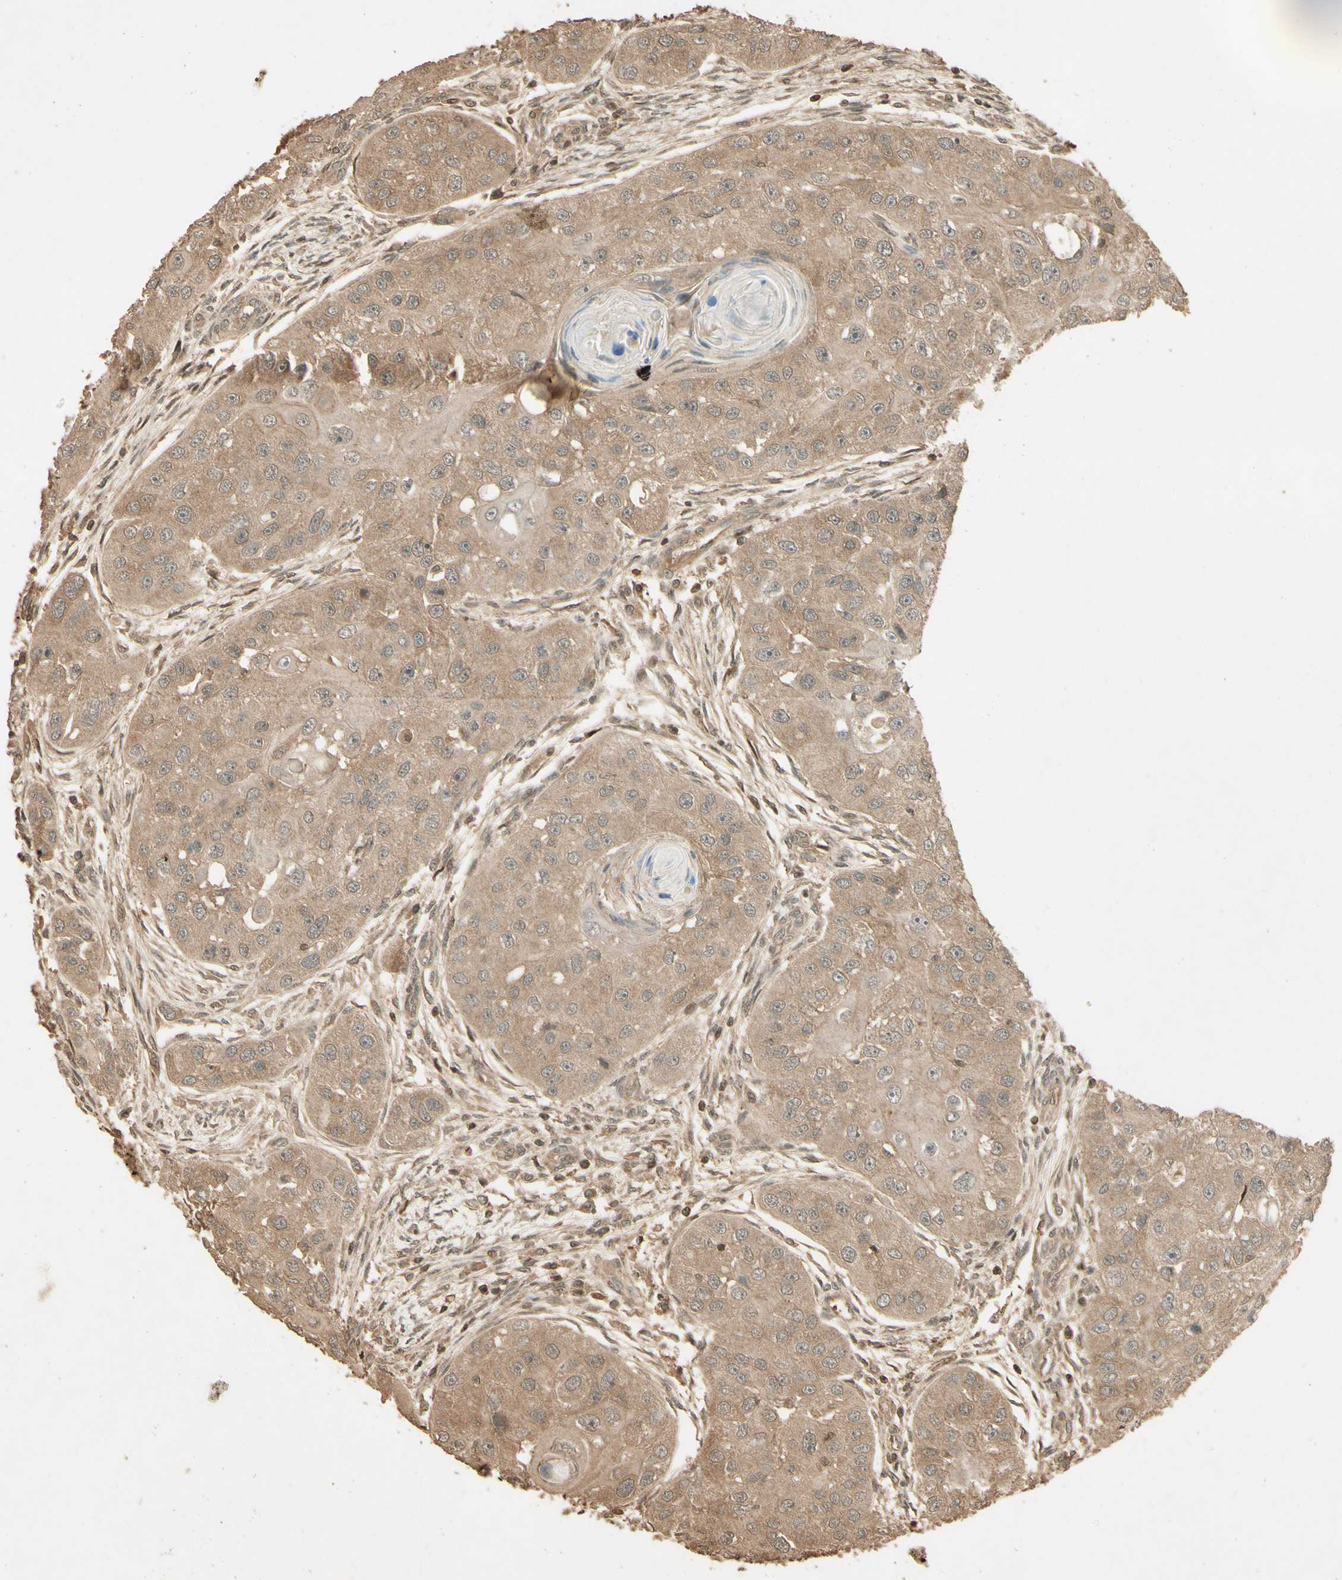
{"staining": {"intensity": "moderate", "quantity": ">75%", "location": "cytoplasmic/membranous"}, "tissue": "head and neck cancer", "cell_type": "Tumor cells", "image_type": "cancer", "snomed": [{"axis": "morphology", "description": "Normal tissue, NOS"}, {"axis": "morphology", "description": "Squamous cell carcinoma, NOS"}, {"axis": "topography", "description": "Skeletal muscle"}, {"axis": "topography", "description": "Head-Neck"}], "caption": "DAB immunohistochemical staining of human head and neck cancer exhibits moderate cytoplasmic/membranous protein expression in approximately >75% of tumor cells.", "gene": "SMAD9", "patient": {"sex": "male", "age": 51}}